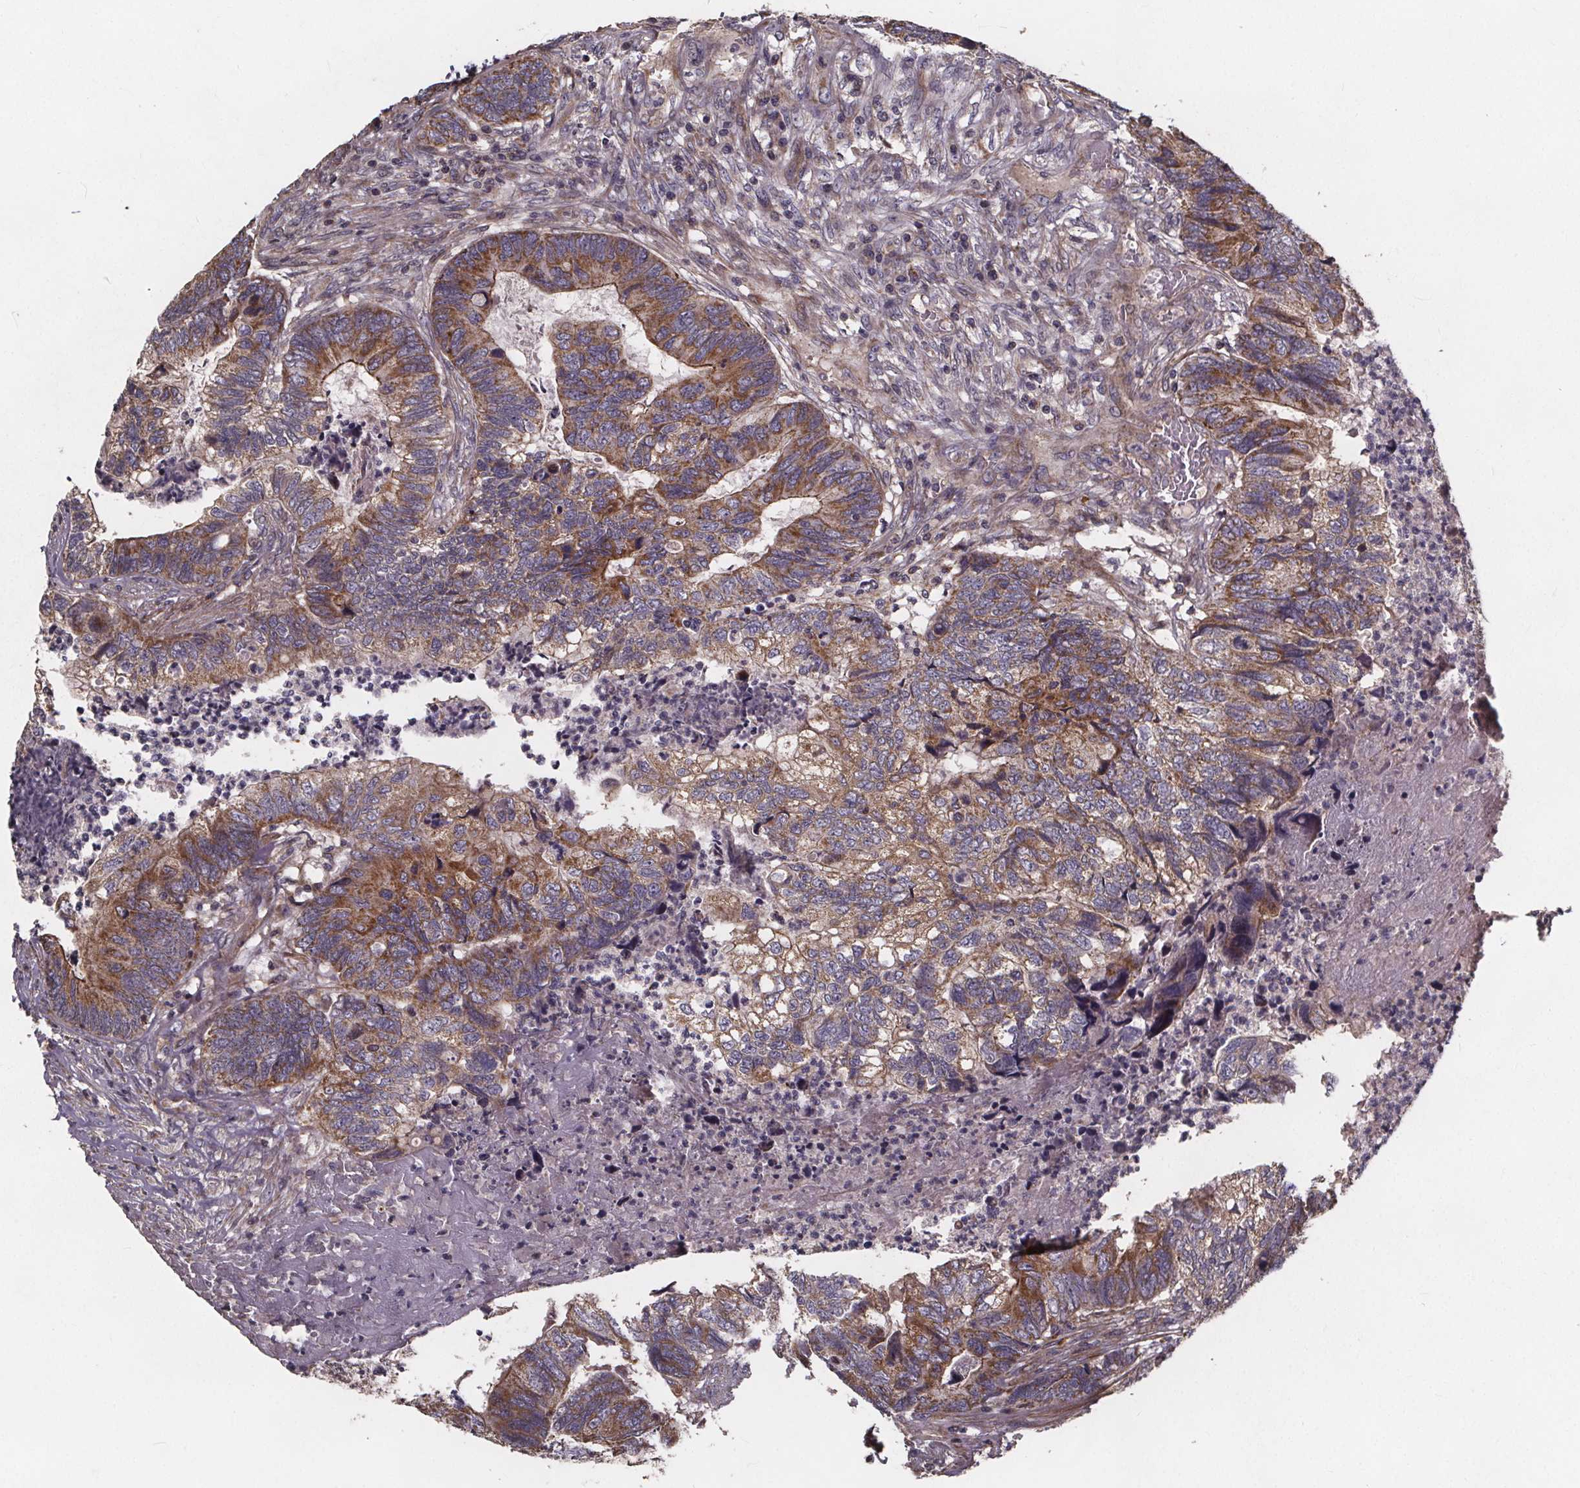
{"staining": {"intensity": "moderate", "quantity": "25%-75%", "location": "cytoplasmic/membranous"}, "tissue": "colorectal cancer", "cell_type": "Tumor cells", "image_type": "cancer", "snomed": [{"axis": "morphology", "description": "Adenocarcinoma, NOS"}, {"axis": "topography", "description": "Colon"}], "caption": "Immunohistochemical staining of colorectal cancer demonstrates medium levels of moderate cytoplasmic/membranous staining in about 25%-75% of tumor cells.", "gene": "YME1L1", "patient": {"sex": "female", "age": 67}}